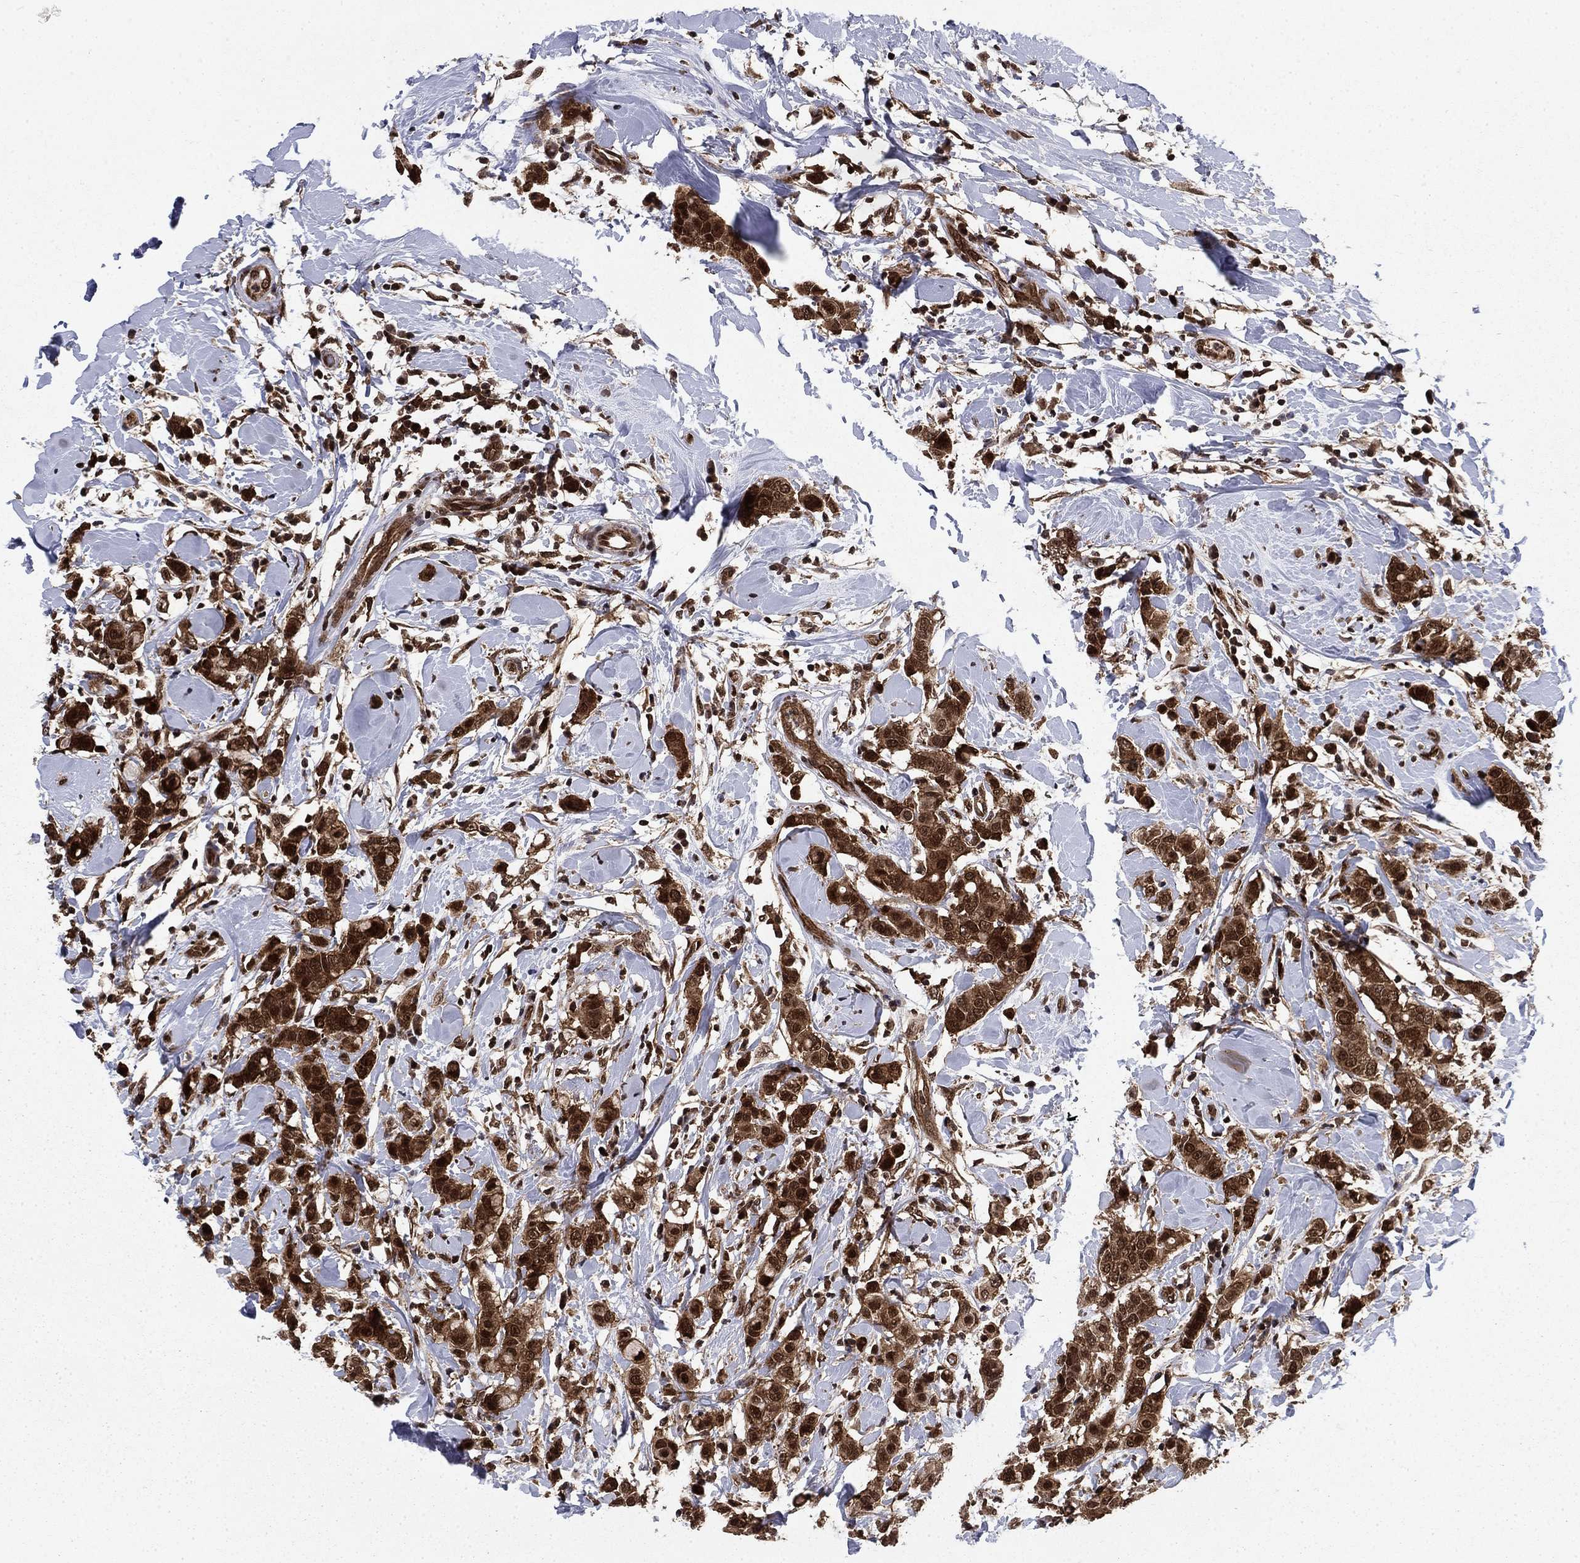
{"staining": {"intensity": "strong", "quantity": ">75%", "location": "cytoplasmic/membranous,nuclear"}, "tissue": "breast cancer", "cell_type": "Tumor cells", "image_type": "cancer", "snomed": [{"axis": "morphology", "description": "Duct carcinoma"}, {"axis": "topography", "description": "Breast"}], "caption": "Infiltrating ductal carcinoma (breast) tissue demonstrates strong cytoplasmic/membranous and nuclear expression in approximately >75% of tumor cells, visualized by immunohistochemistry.", "gene": "DNAJA1", "patient": {"sex": "female", "age": 27}}